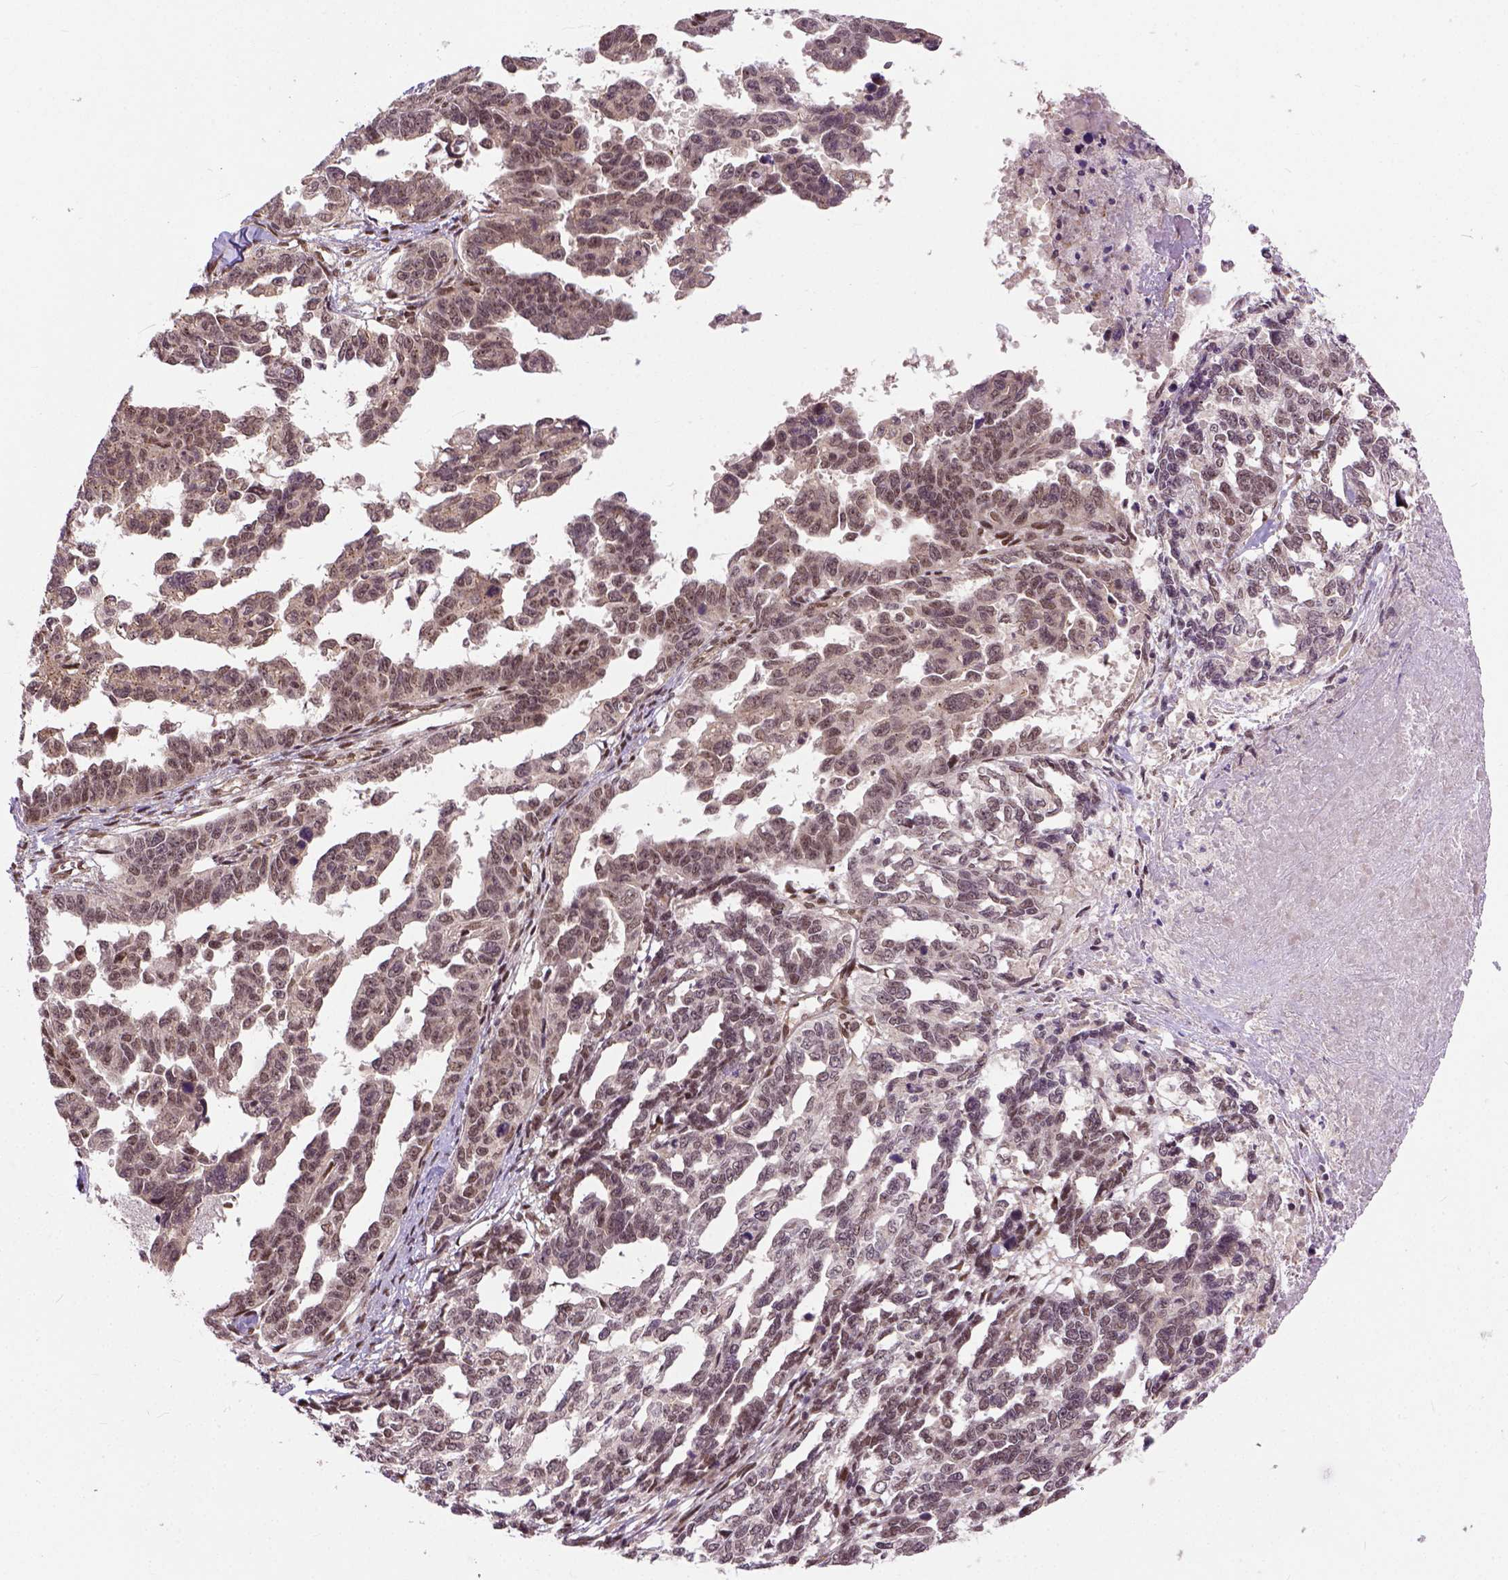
{"staining": {"intensity": "weak", "quantity": ">75%", "location": "nuclear"}, "tissue": "ovarian cancer", "cell_type": "Tumor cells", "image_type": "cancer", "snomed": [{"axis": "morphology", "description": "Cystadenocarcinoma, serous, NOS"}, {"axis": "topography", "description": "Ovary"}], "caption": "The histopathology image displays staining of serous cystadenocarcinoma (ovarian), revealing weak nuclear protein staining (brown color) within tumor cells.", "gene": "ZNF630", "patient": {"sex": "female", "age": 69}}